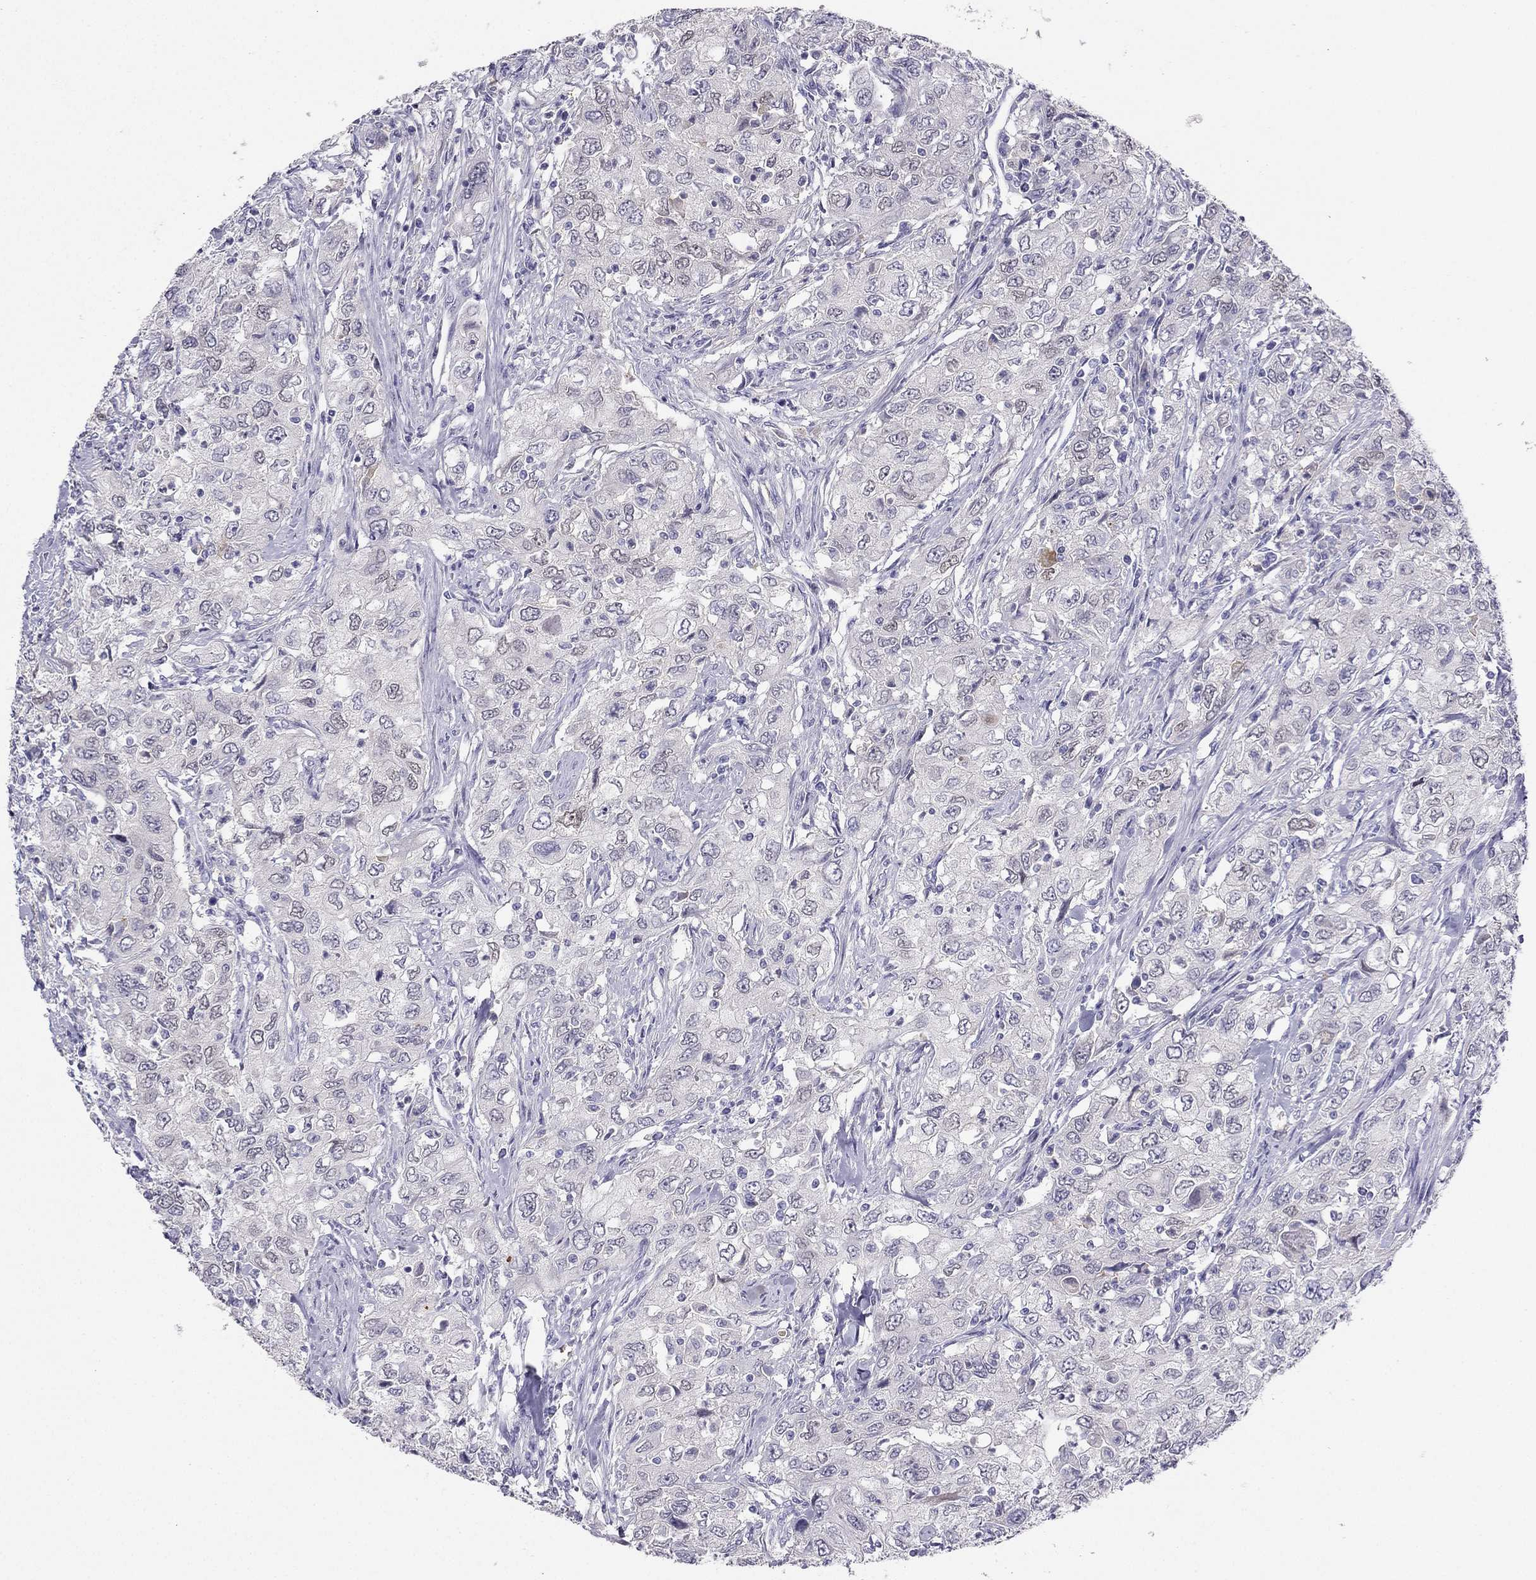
{"staining": {"intensity": "negative", "quantity": "none", "location": "none"}, "tissue": "urothelial cancer", "cell_type": "Tumor cells", "image_type": "cancer", "snomed": [{"axis": "morphology", "description": "Urothelial carcinoma, High grade"}, {"axis": "topography", "description": "Urinary bladder"}], "caption": "The immunohistochemistry (IHC) photomicrograph has no significant staining in tumor cells of urothelial cancer tissue. (DAB (3,3'-diaminobenzidine) immunohistochemistry (IHC) visualized using brightfield microscopy, high magnification).", "gene": "RSPH14", "patient": {"sex": "male", "age": 76}}